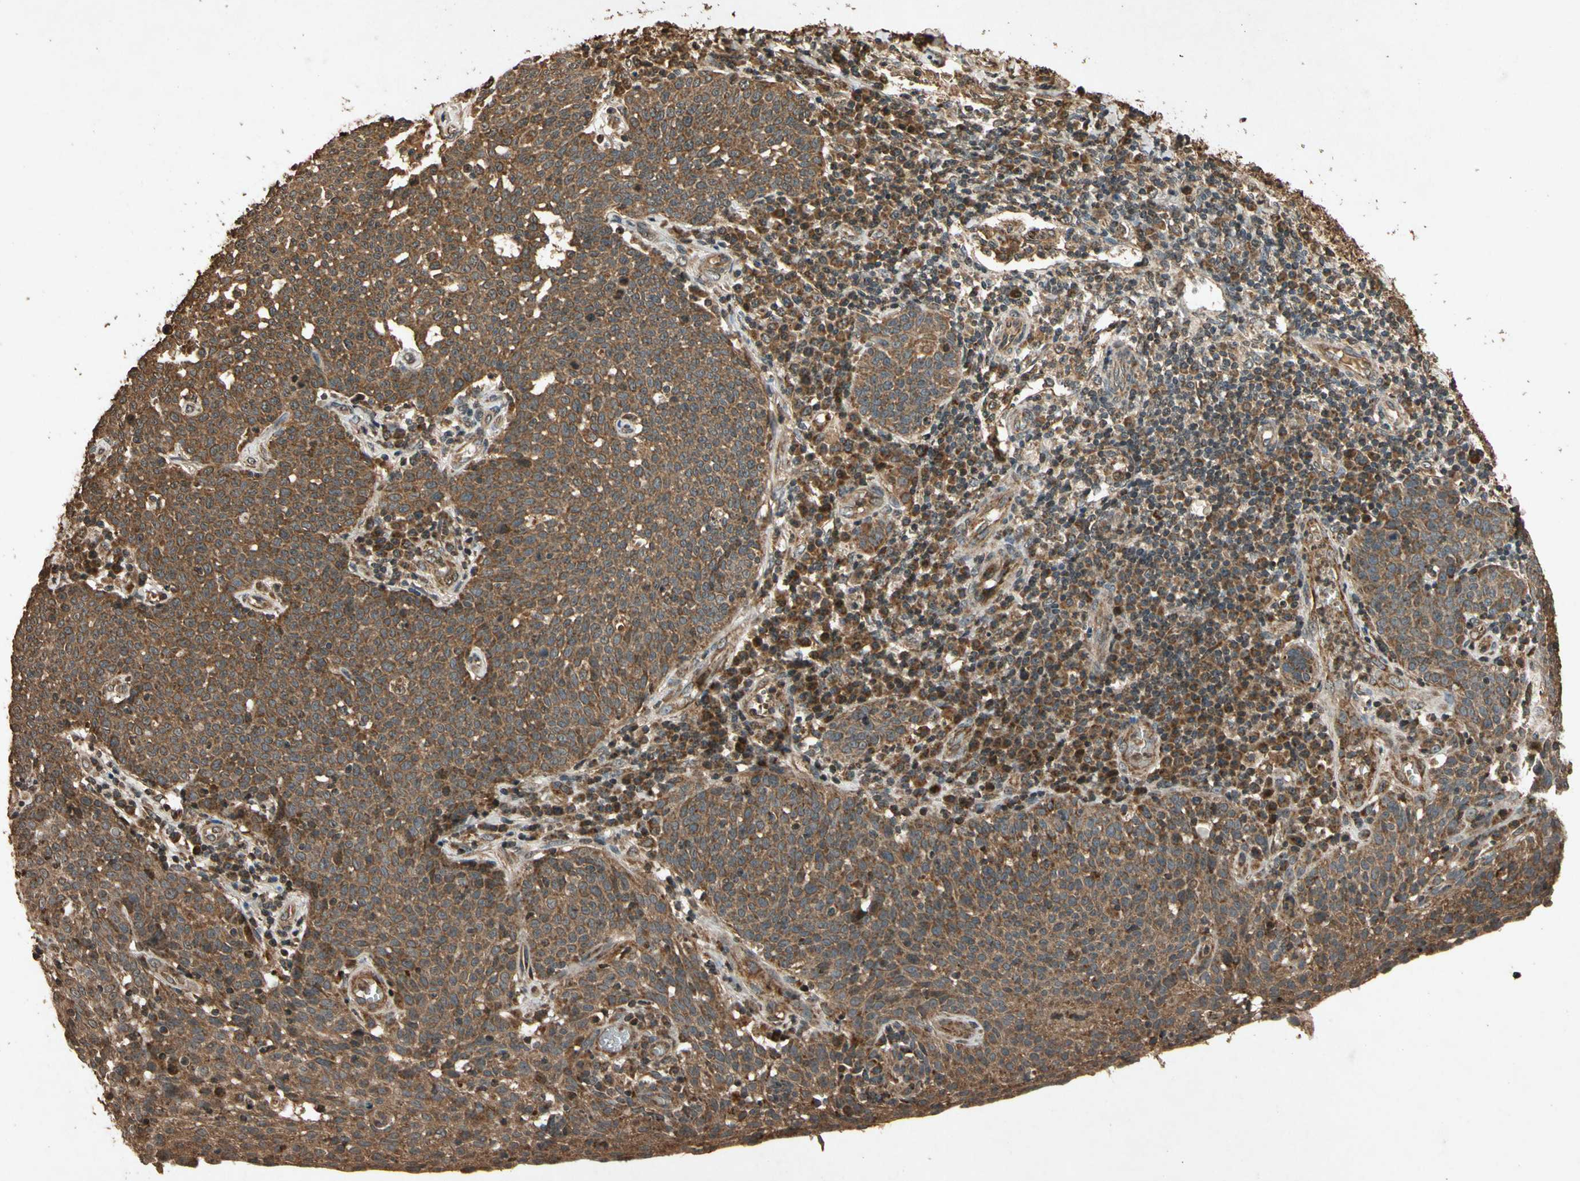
{"staining": {"intensity": "strong", "quantity": ">75%", "location": "cytoplasmic/membranous"}, "tissue": "cervical cancer", "cell_type": "Tumor cells", "image_type": "cancer", "snomed": [{"axis": "morphology", "description": "Squamous cell carcinoma, NOS"}, {"axis": "topography", "description": "Cervix"}], "caption": "Immunohistochemical staining of squamous cell carcinoma (cervical) demonstrates high levels of strong cytoplasmic/membranous protein staining in about >75% of tumor cells. (Brightfield microscopy of DAB IHC at high magnification).", "gene": "TXN2", "patient": {"sex": "female", "age": 34}}